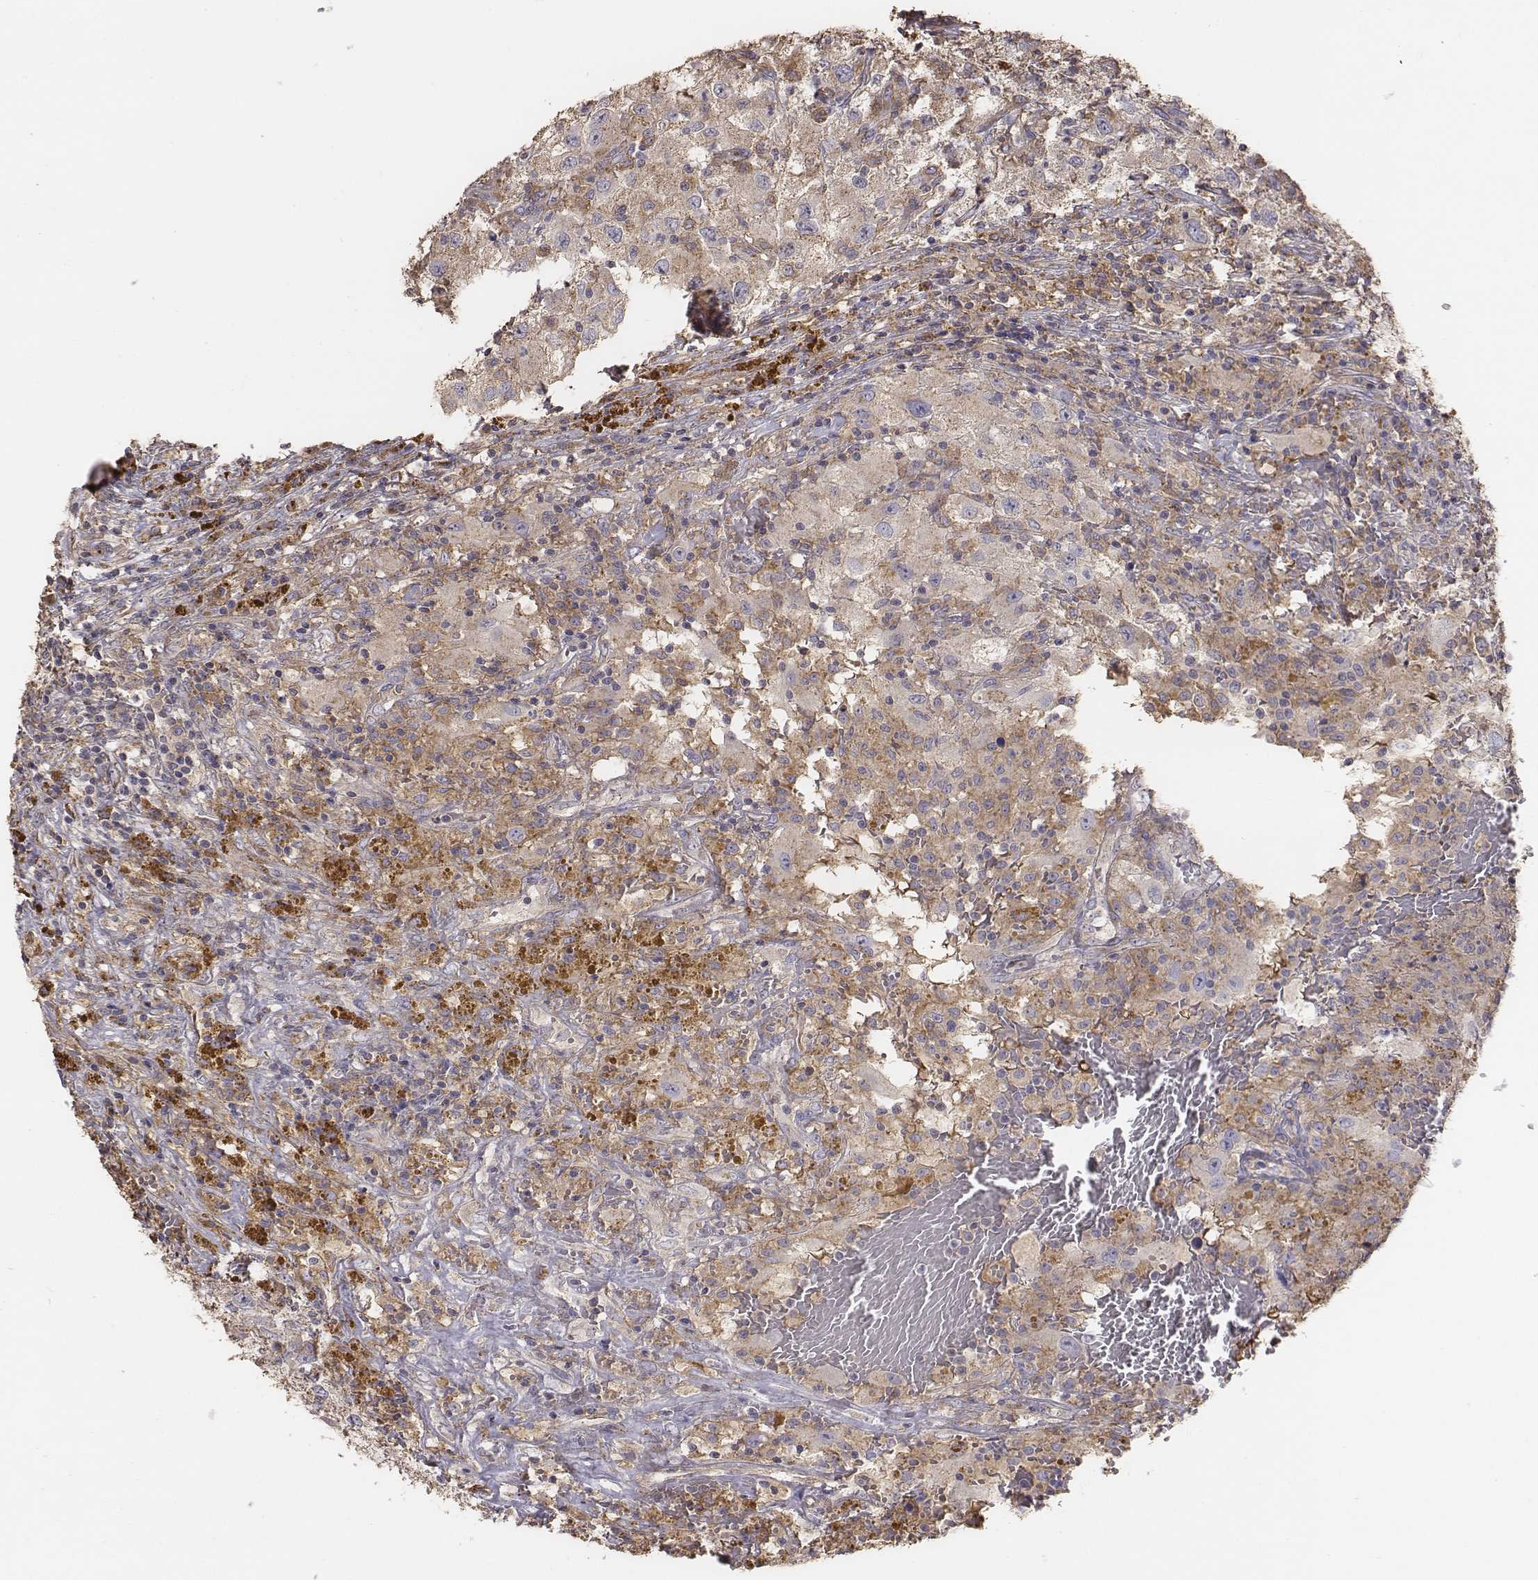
{"staining": {"intensity": "weak", "quantity": "<25%", "location": "cytoplasmic/membranous"}, "tissue": "renal cancer", "cell_type": "Tumor cells", "image_type": "cancer", "snomed": [{"axis": "morphology", "description": "Adenocarcinoma, NOS"}, {"axis": "topography", "description": "Kidney"}], "caption": "Immunohistochemistry (IHC) histopathology image of neoplastic tissue: human renal cancer (adenocarcinoma) stained with DAB displays no significant protein positivity in tumor cells.", "gene": "AP1B1", "patient": {"sex": "female", "age": 67}}